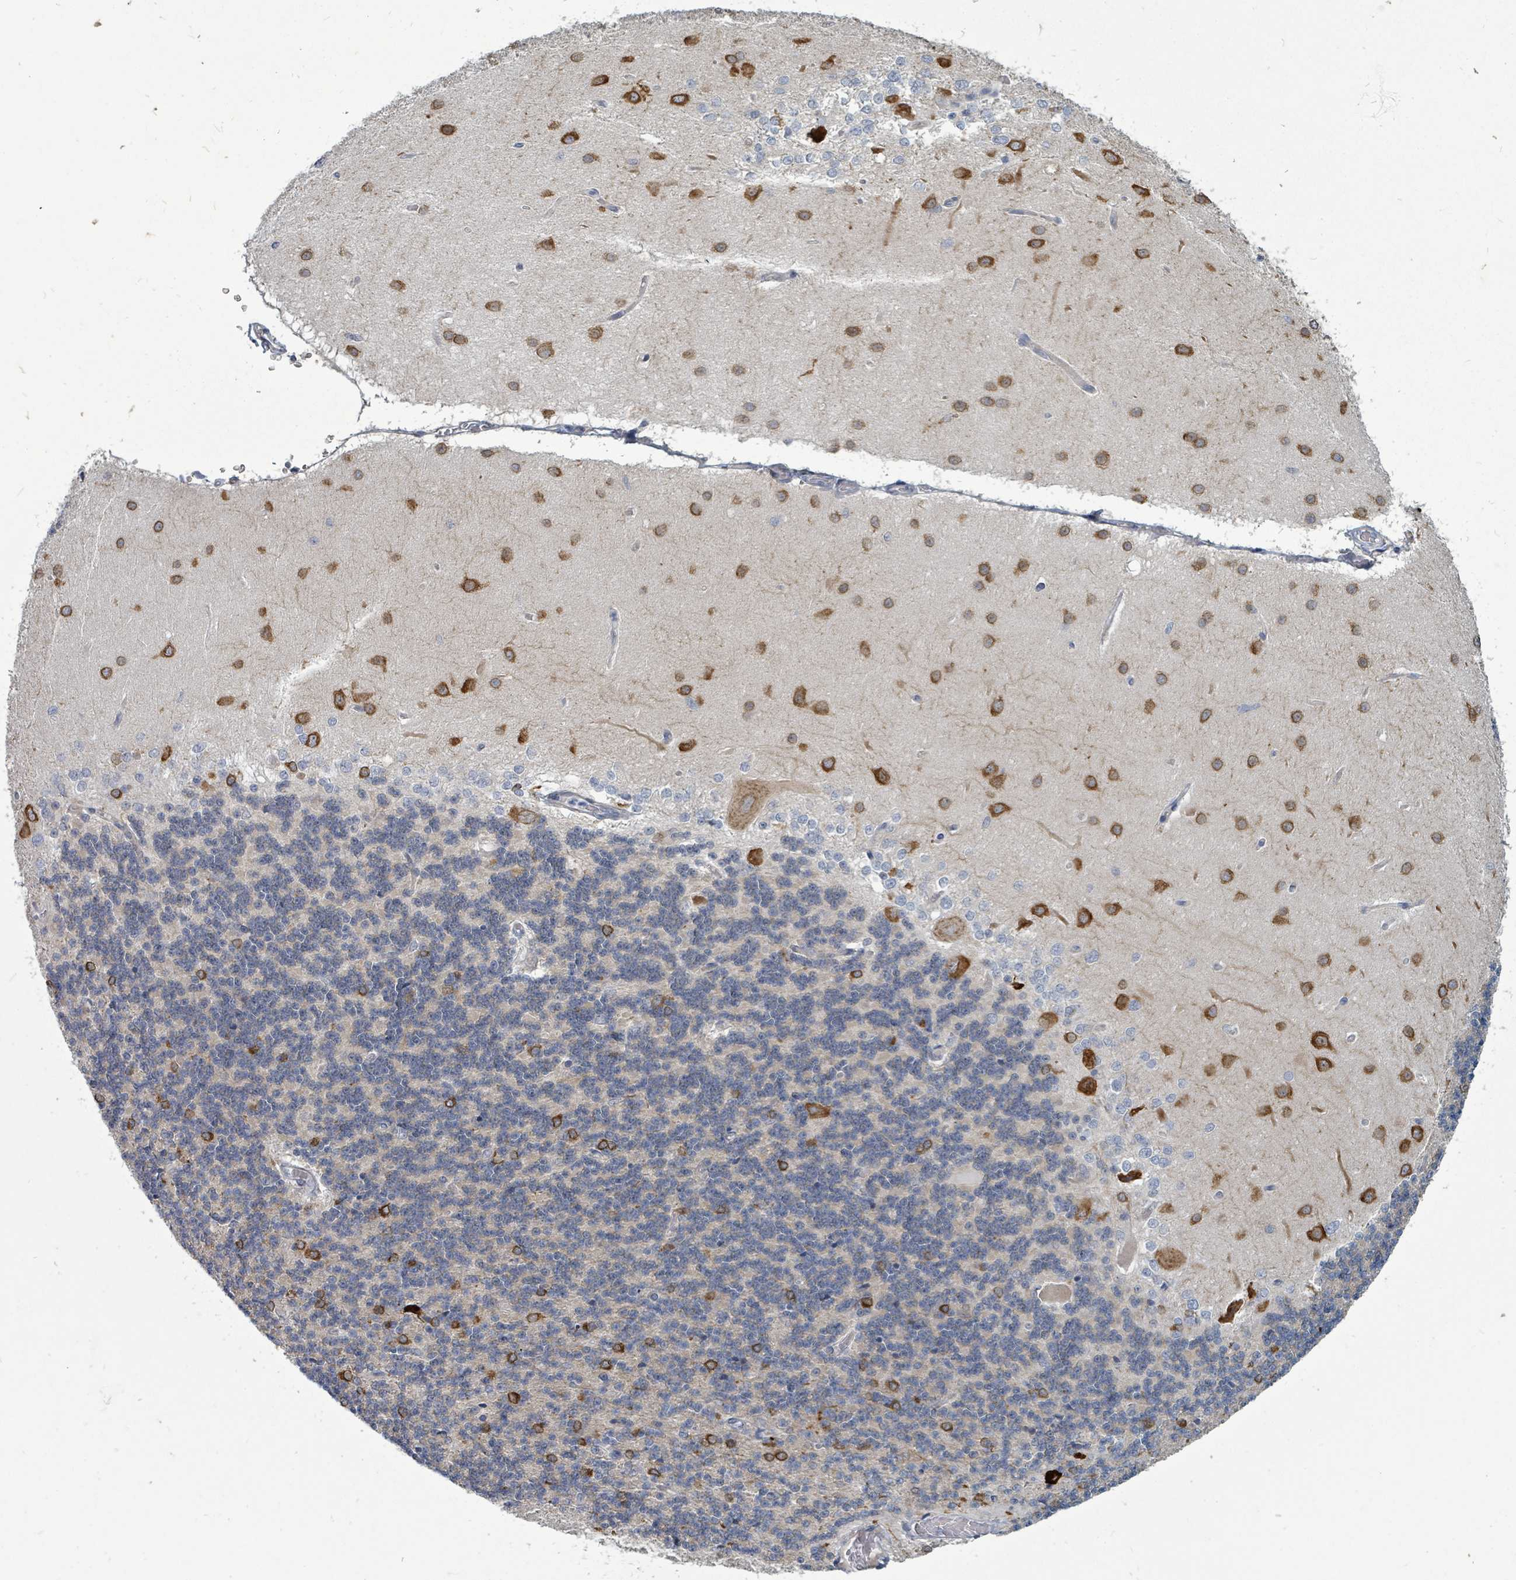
{"staining": {"intensity": "strong", "quantity": "<25%", "location": "cytoplasmic/membranous"}, "tissue": "cerebellum", "cell_type": "Cells in granular layer", "image_type": "normal", "snomed": [{"axis": "morphology", "description": "Normal tissue, NOS"}, {"axis": "topography", "description": "Cerebellum"}], "caption": "Protein staining of normal cerebellum displays strong cytoplasmic/membranous positivity in approximately <25% of cells in granular layer. Ihc stains the protein of interest in brown and the nuclei are stained blue.", "gene": "TRDMT1", "patient": {"sex": "female", "age": 29}}